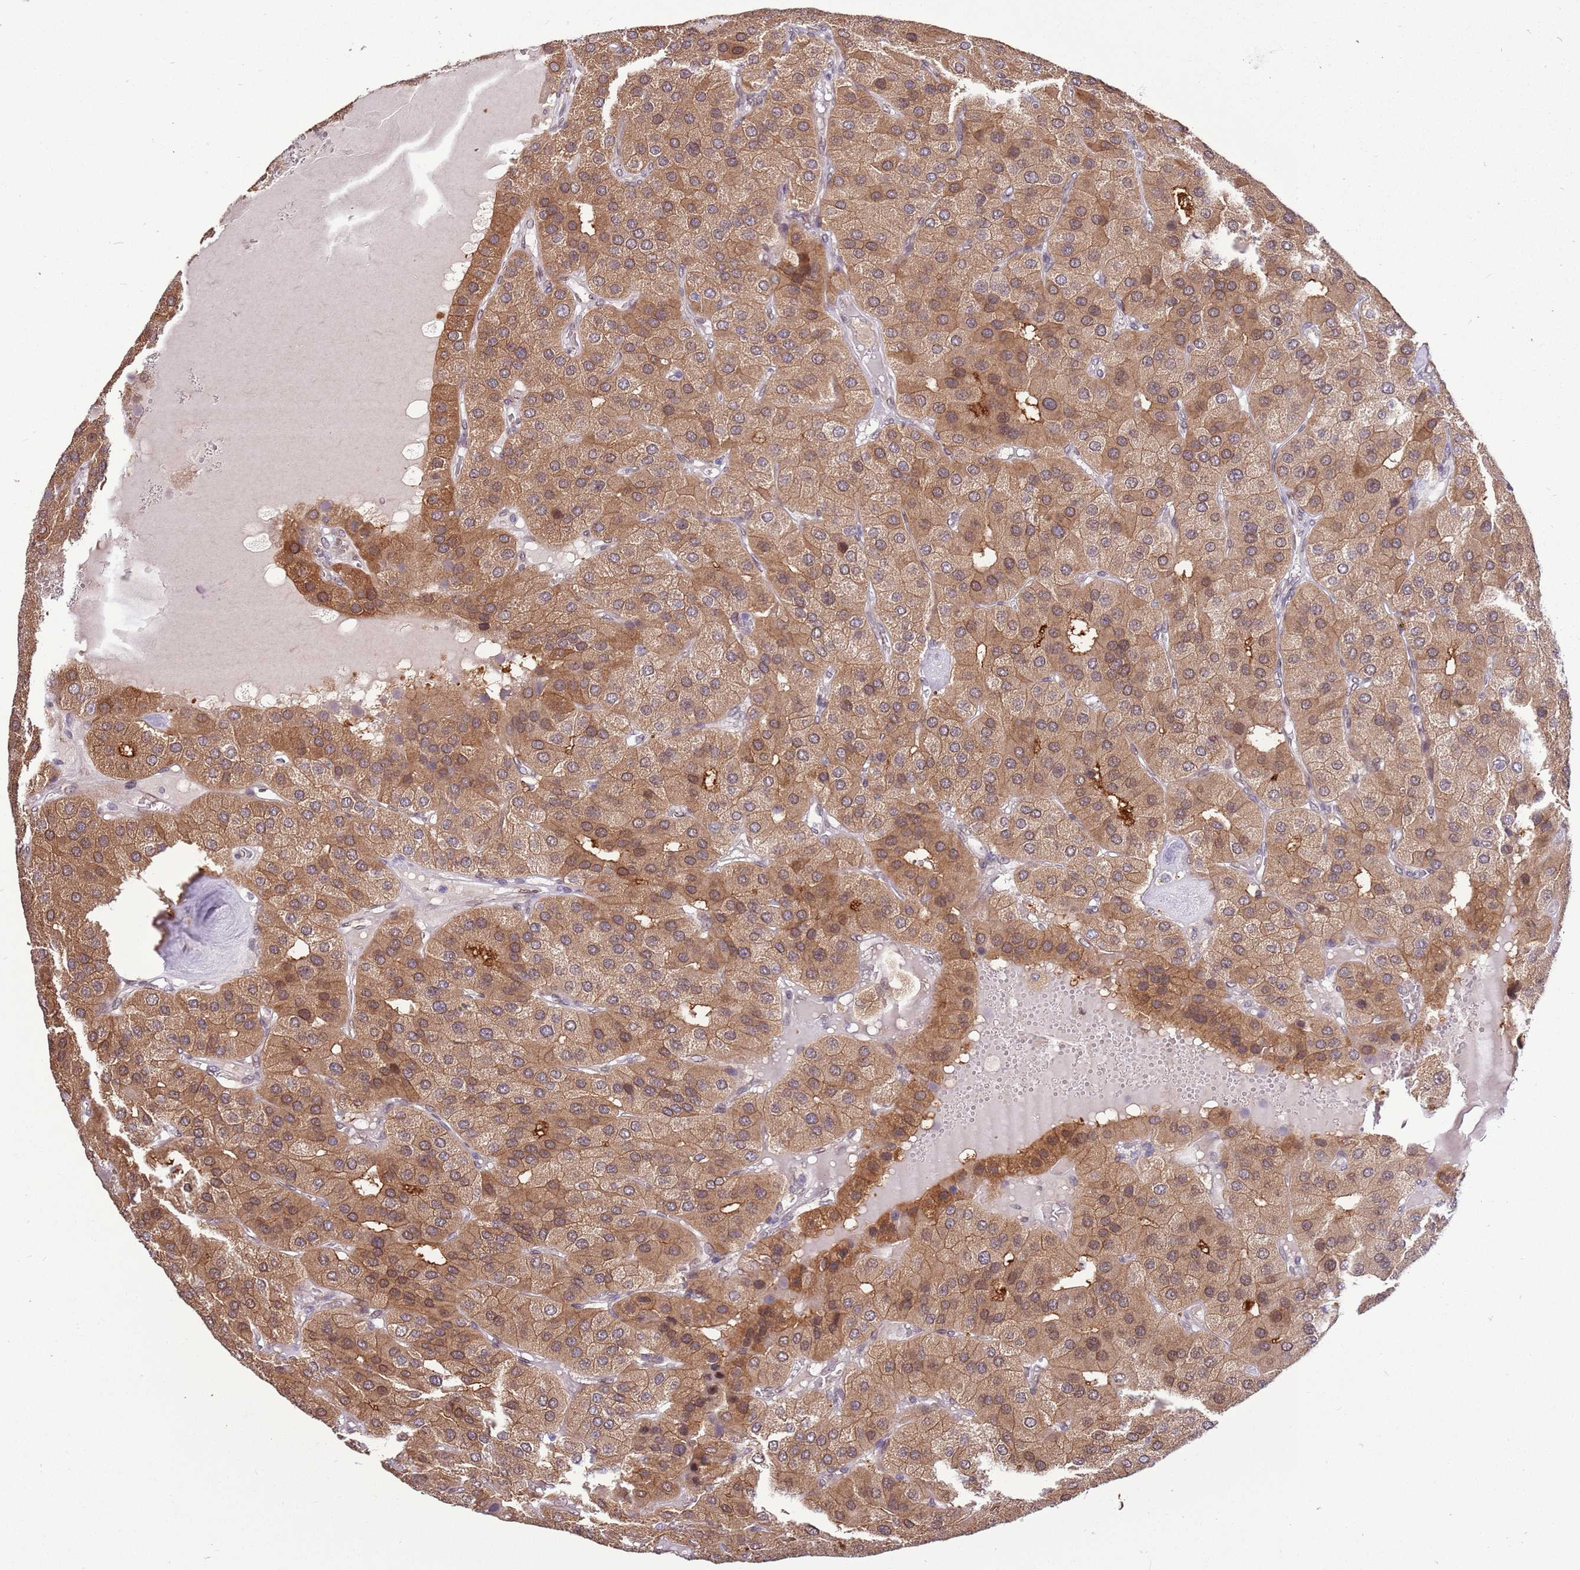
{"staining": {"intensity": "moderate", "quantity": ">75%", "location": "cytoplasmic/membranous,nuclear"}, "tissue": "parathyroid gland", "cell_type": "Glandular cells", "image_type": "normal", "snomed": [{"axis": "morphology", "description": "Normal tissue, NOS"}, {"axis": "morphology", "description": "Adenoma, NOS"}, {"axis": "topography", "description": "Parathyroid gland"}], "caption": "Brown immunohistochemical staining in benign human parathyroid gland demonstrates moderate cytoplasmic/membranous,nuclear positivity in about >75% of glandular cells. The staining was performed using DAB, with brown indicating positive protein expression. Nuclei are stained blue with hematoxylin.", "gene": "ZNF665", "patient": {"sex": "female", "age": 86}}